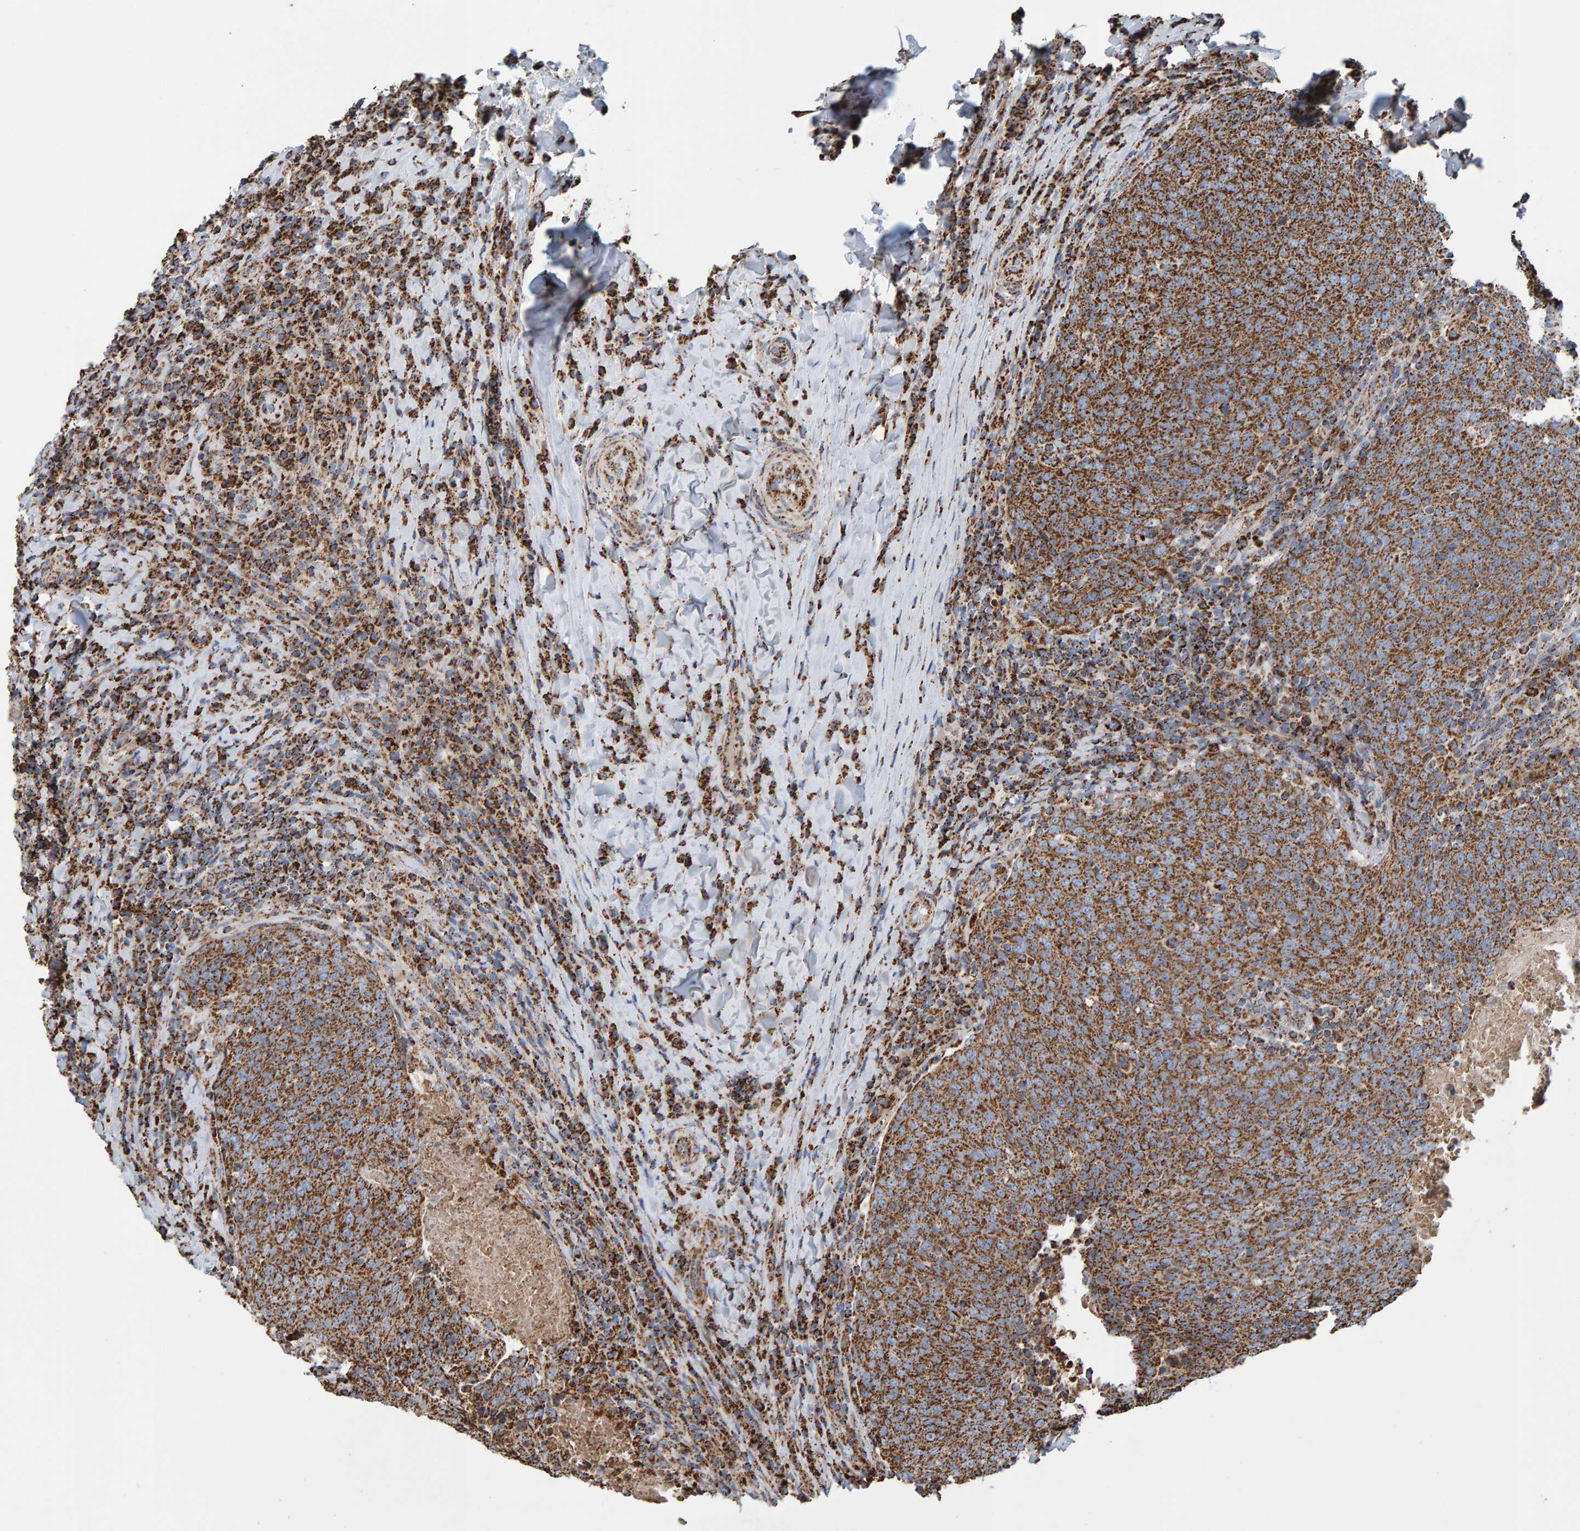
{"staining": {"intensity": "moderate", "quantity": ">75%", "location": "cytoplasmic/membranous"}, "tissue": "head and neck cancer", "cell_type": "Tumor cells", "image_type": "cancer", "snomed": [{"axis": "morphology", "description": "Squamous cell carcinoma, NOS"}, {"axis": "morphology", "description": "Squamous cell carcinoma, metastatic, NOS"}, {"axis": "topography", "description": "Lymph node"}, {"axis": "topography", "description": "Head-Neck"}], "caption": "Approximately >75% of tumor cells in human head and neck cancer (squamous cell carcinoma) show moderate cytoplasmic/membranous protein expression as visualized by brown immunohistochemical staining.", "gene": "MRPL45", "patient": {"sex": "male", "age": 62}}